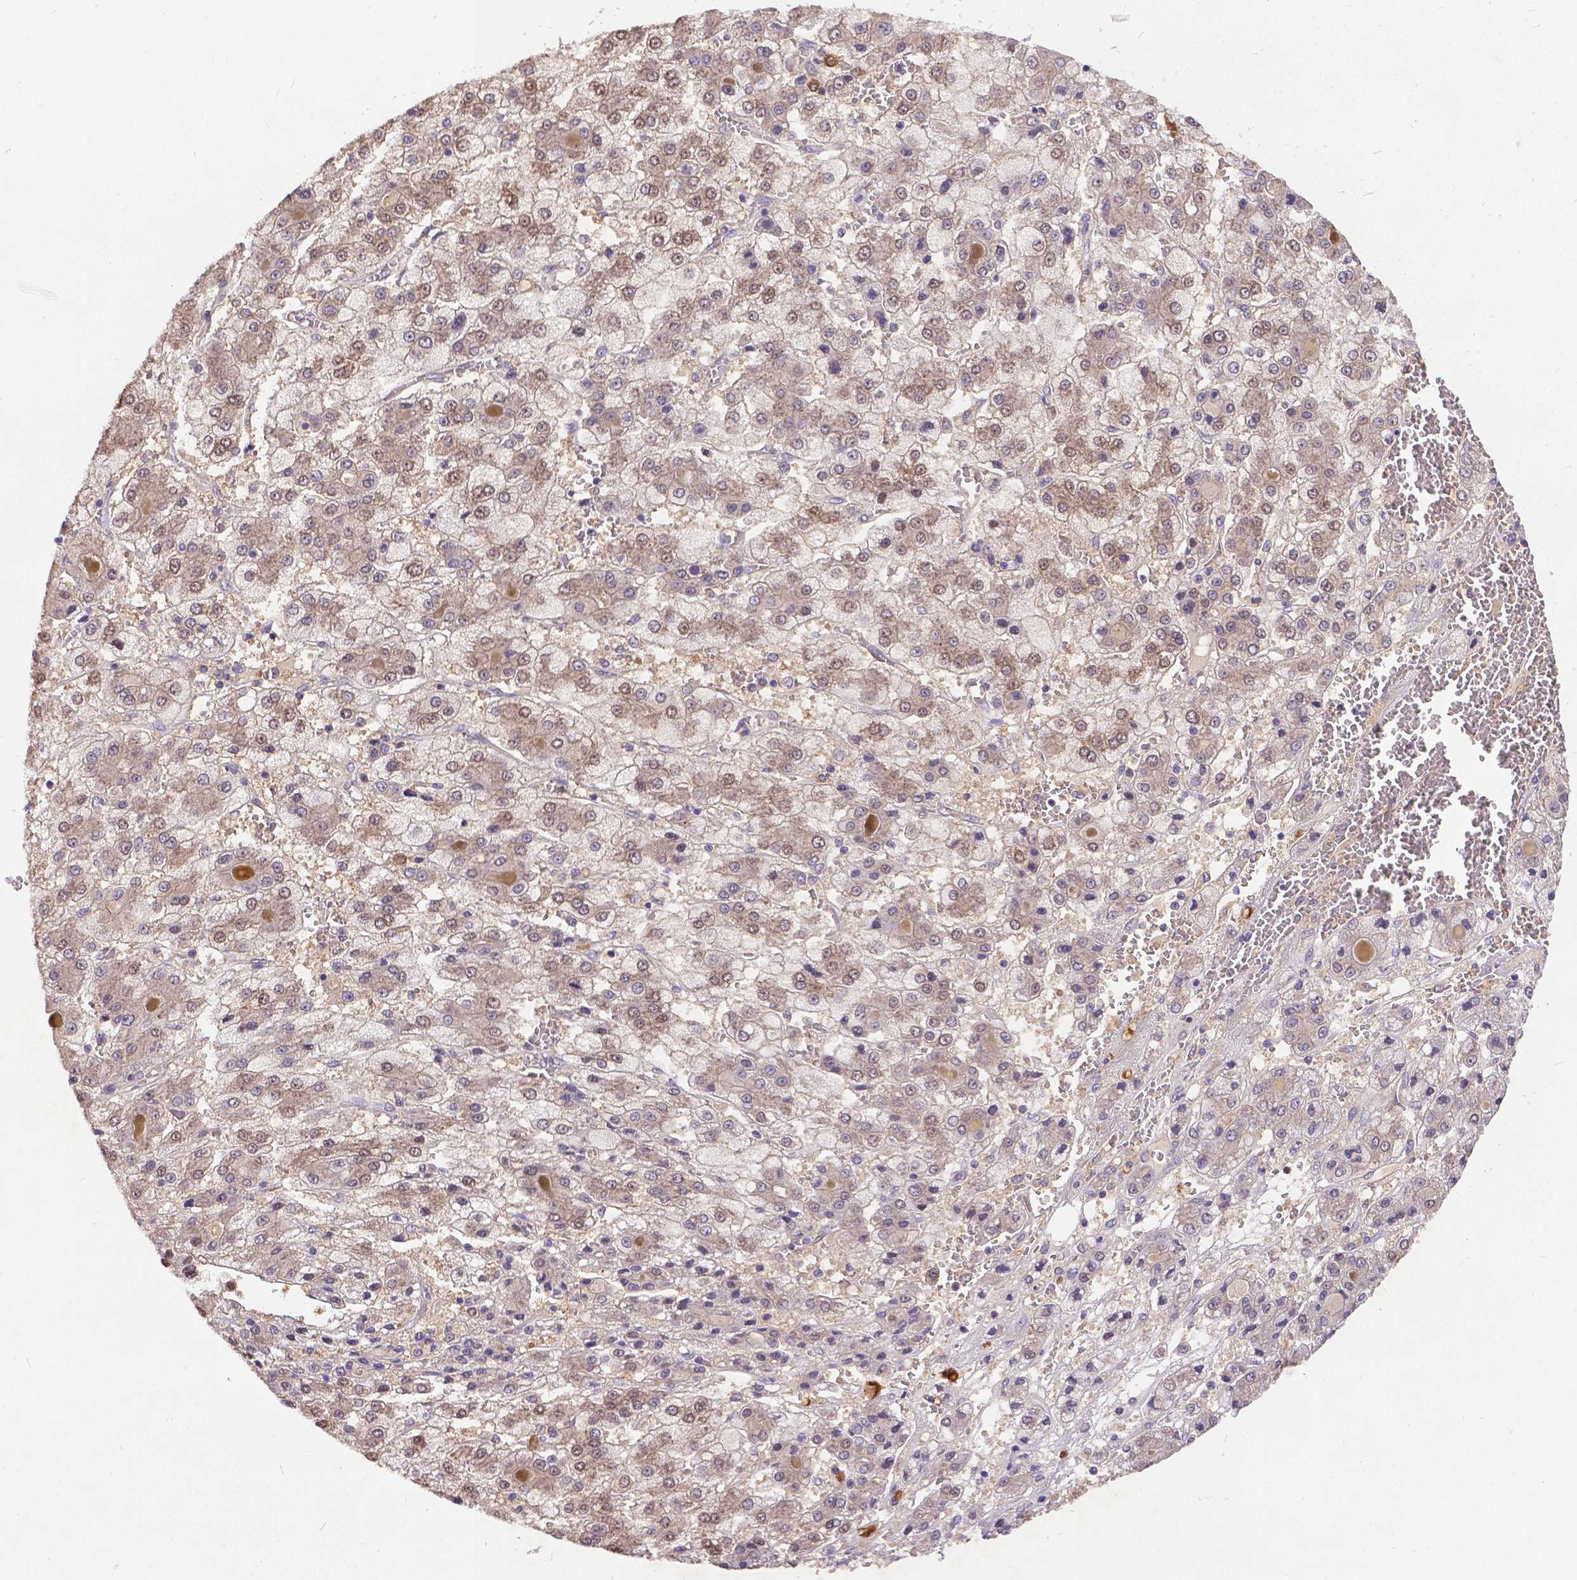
{"staining": {"intensity": "weak", "quantity": "25%-75%", "location": "cytoplasmic/membranous"}, "tissue": "liver cancer", "cell_type": "Tumor cells", "image_type": "cancer", "snomed": [{"axis": "morphology", "description": "Carcinoma, Hepatocellular, NOS"}, {"axis": "topography", "description": "Liver"}], "caption": "Human liver cancer (hepatocellular carcinoma) stained for a protein (brown) displays weak cytoplasmic/membranous positive staining in about 25%-75% of tumor cells.", "gene": "DENND6A", "patient": {"sex": "male", "age": 73}}